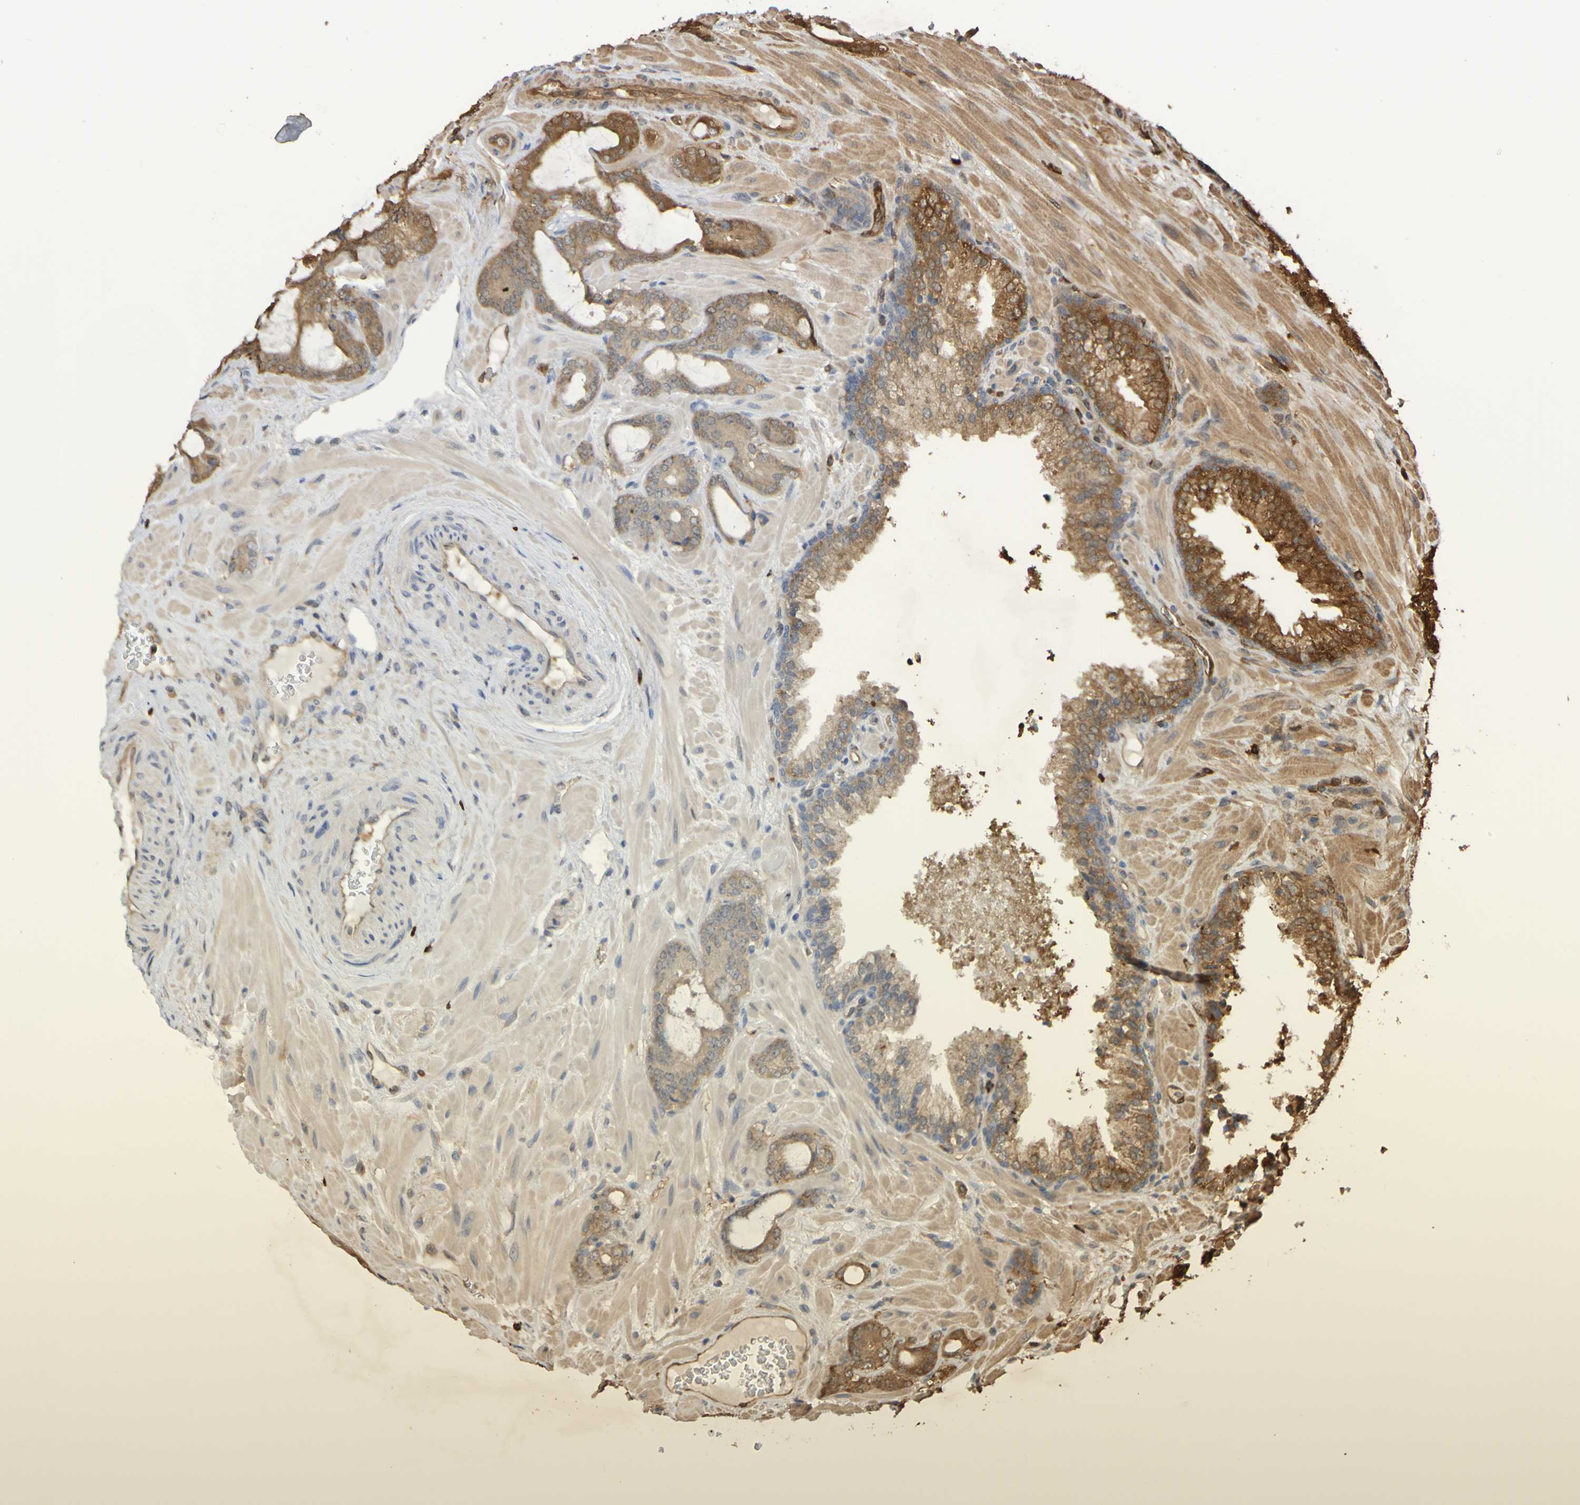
{"staining": {"intensity": "moderate", "quantity": "25%-75%", "location": "cytoplasmic/membranous"}, "tissue": "prostate cancer", "cell_type": "Tumor cells", "image_type": "cancer", "snomed": [{"axis": "morphology", "description": "Adenocarcinoma, Low grade"}, {"axis": "topography", "description": "Prostate"}], "caption": "Prostate adenocarcinoma (low-grade) stained for a protein (brown) reveals moderate cytoplasmic/membranous positive positivity in about 25%-75% of tumor cells.", "gene": "SERPINB6", "patient": {"sex": "male", "age": 63}}